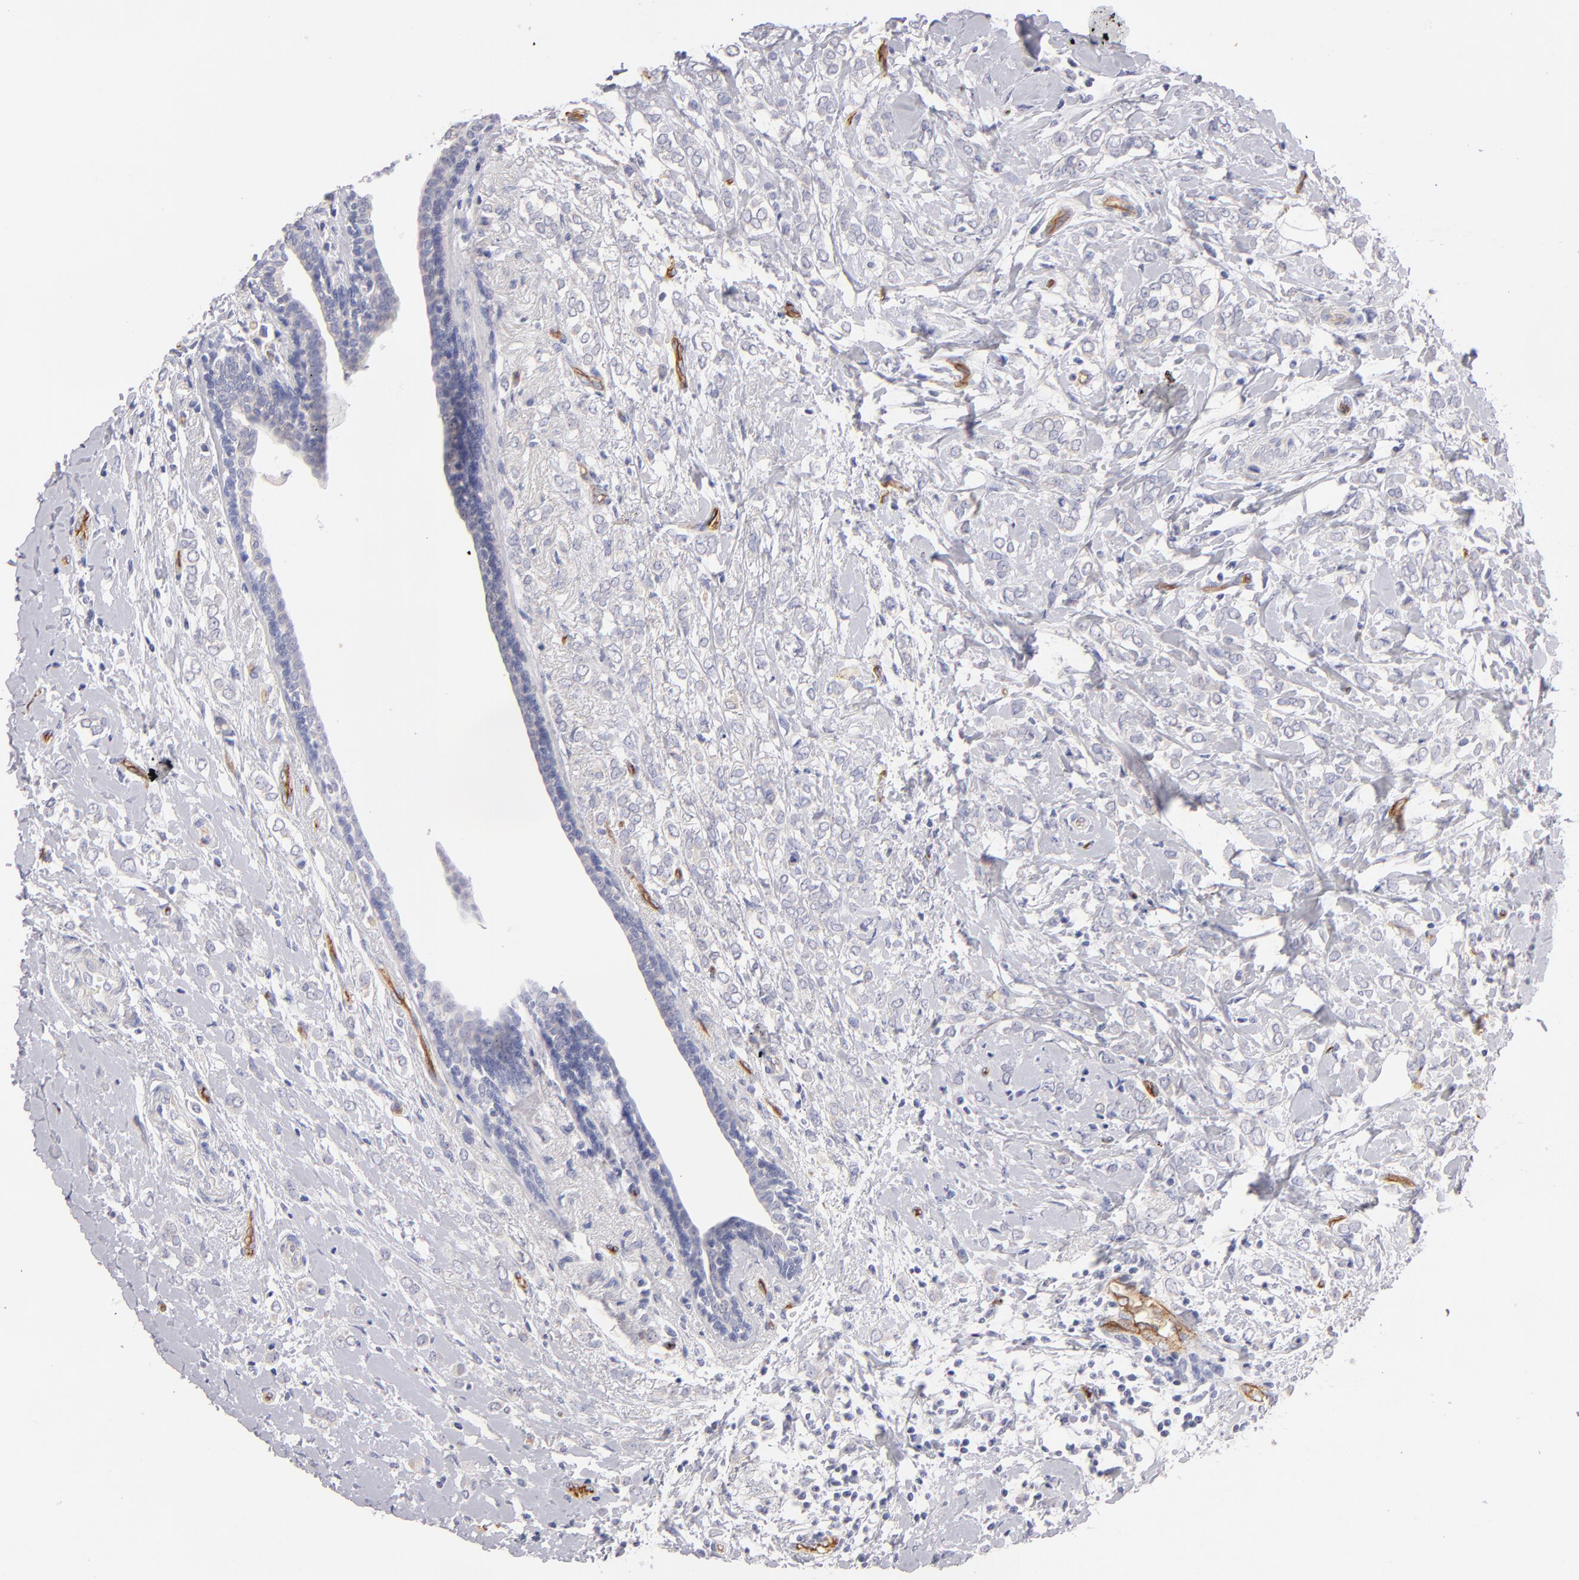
{"staining": {"intensity": "negative", "quantity": "none", "location": "none"}, "tissue": "breast cancer", "cell_type": "Tumor cells", "image_type": "cancer", "snomed": [{"axis": "morphology", "description": "Normal tissue, NOS"}, {"axis": "morphology", "description": "Lobular carcinoma"}, {"axis": "topography", "description": "Breast"}], "caption": "This is a photomicrograph of IHC staining of lobular carcinoma (breast), which shows no expression in tumor cells.", "gene": "PLVAP", "patient": {"sex": "female", "age": 47}}